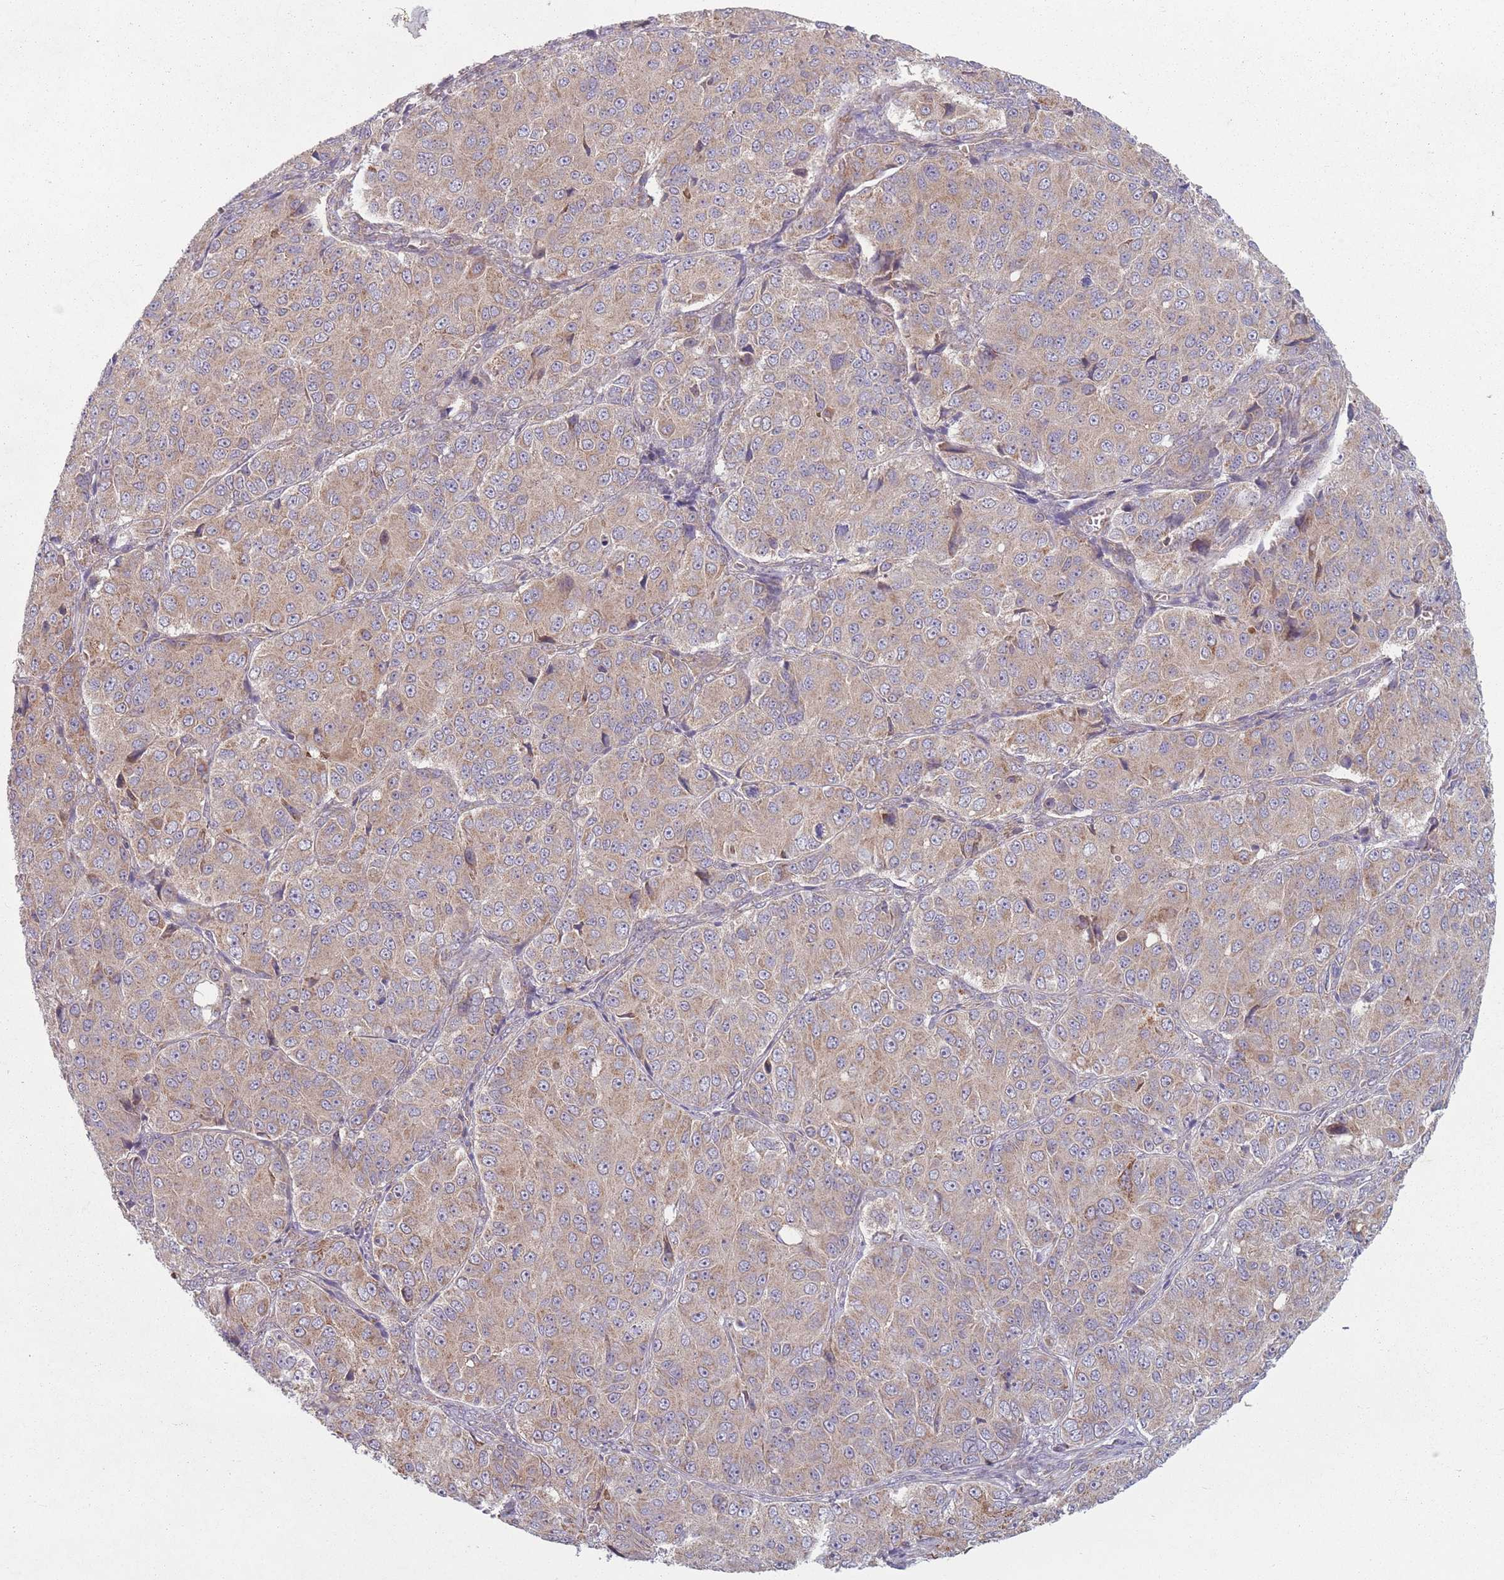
{"staining": {"intensity": "weak", "quantity": ">75%", "location": "cytoplasmic/membranous"}, "tissue": "ovarian cancer", "cell_type": "Tumor cells", "image_type": "cancer", "snomed": [{"axis": "morphology", "description": "Carcinoma, endometroid"}, {"axis": "topography", "description": "Ovary"}], "caption": "Weak cytoplasmic/membranous protein positivity is identified in approximately >75% of tumor cells in ovarian cancer.", "gene": "OR10Q1", "patient": {"sex": "female", "age": 51}}